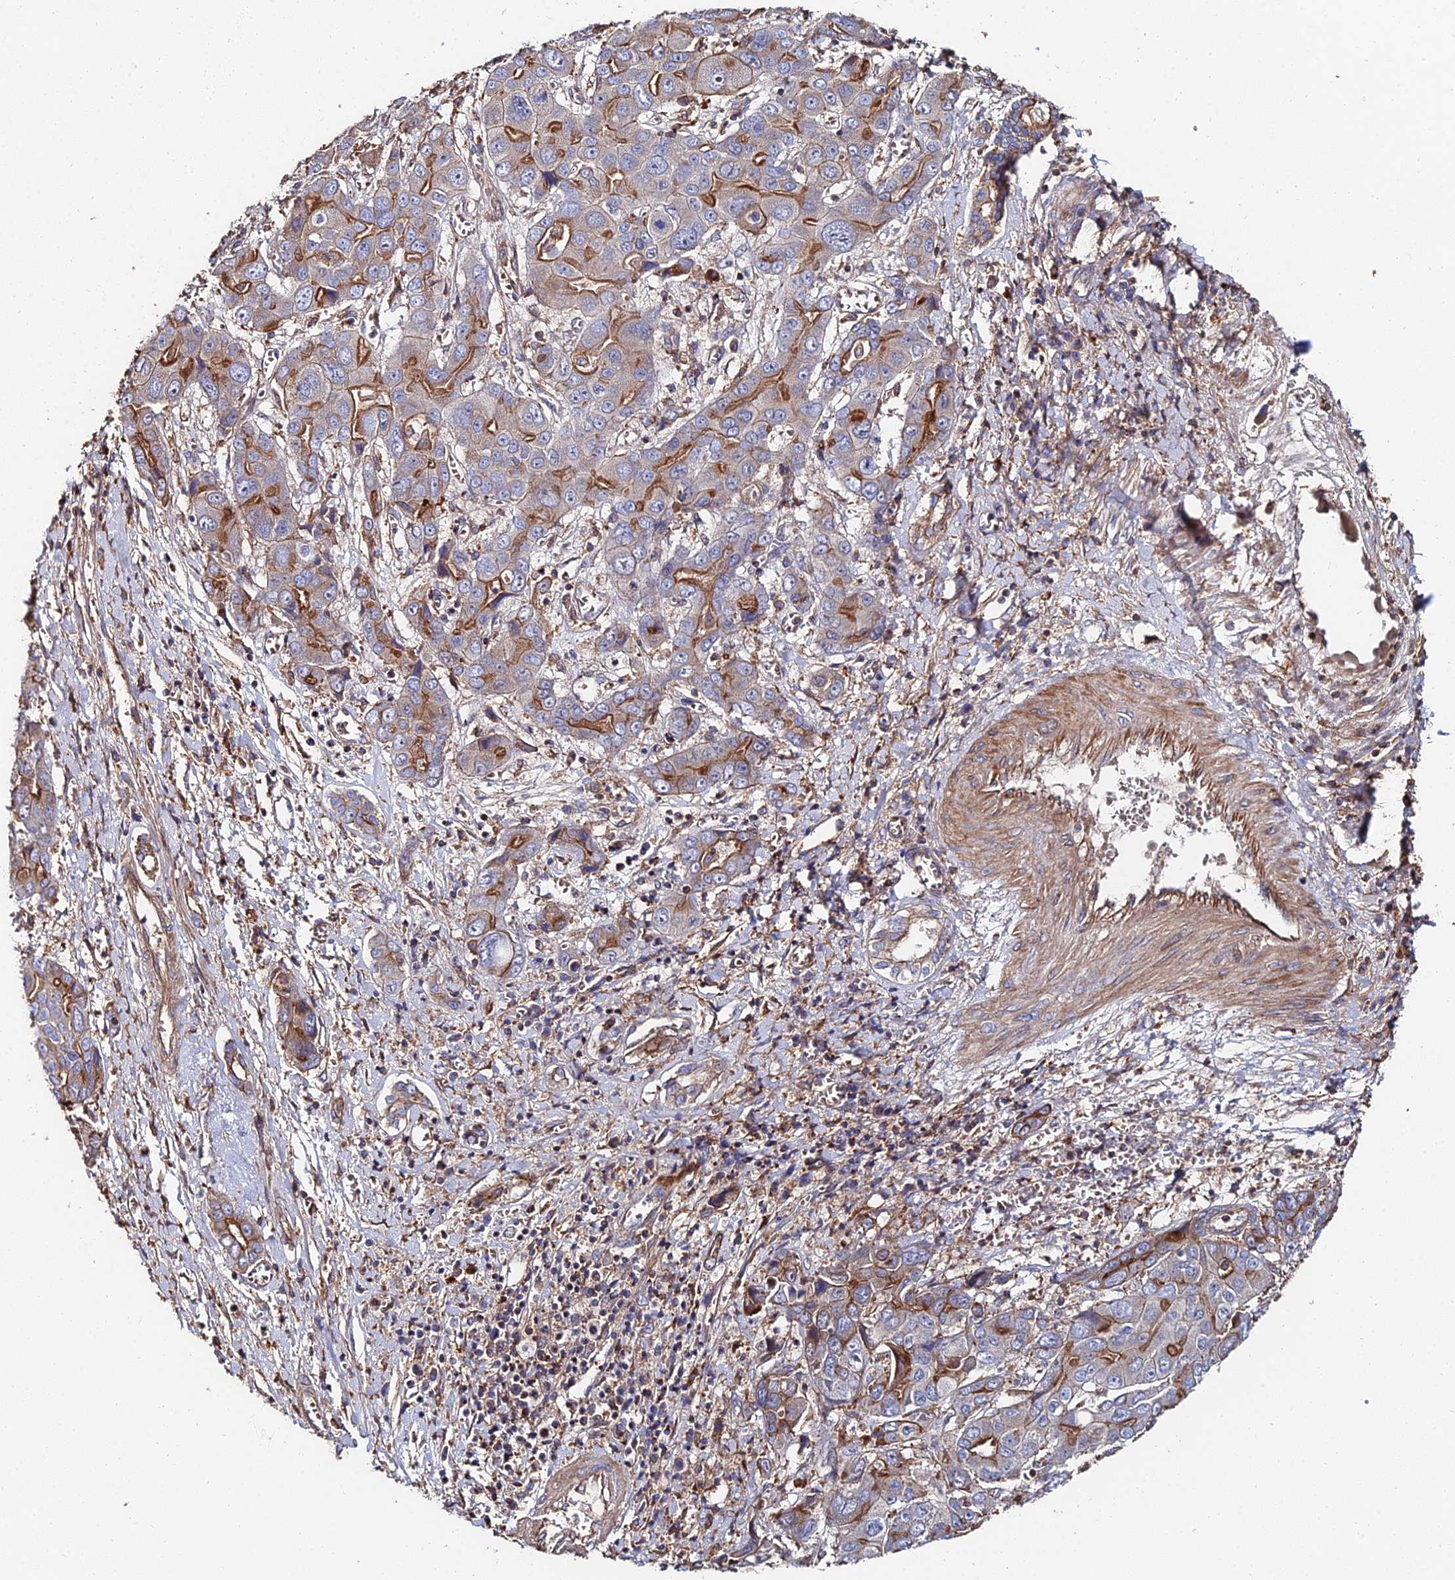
{"staining": {"intensity": "moderate", "quantity": "25%-75%", "location": "cytoplasmic/membranous"}, "tissue": "liver cancer", "cell_type": "Tumor cells", "image_type": "cancer", "snomed": [{"axis": "morphology", "description": "Cholangiocarcinoma"}, {"axis": "topography", "description": "Liver"}], "caption": "An immunohistochemistry image of neoplastic tissue is shown. Protein staining in brown shows moderate cytoplasmic/membranous positivity in liver cancer within tumor cells.", "gene": "EXT1", "patient": {"sex": "male", "age": 67}}